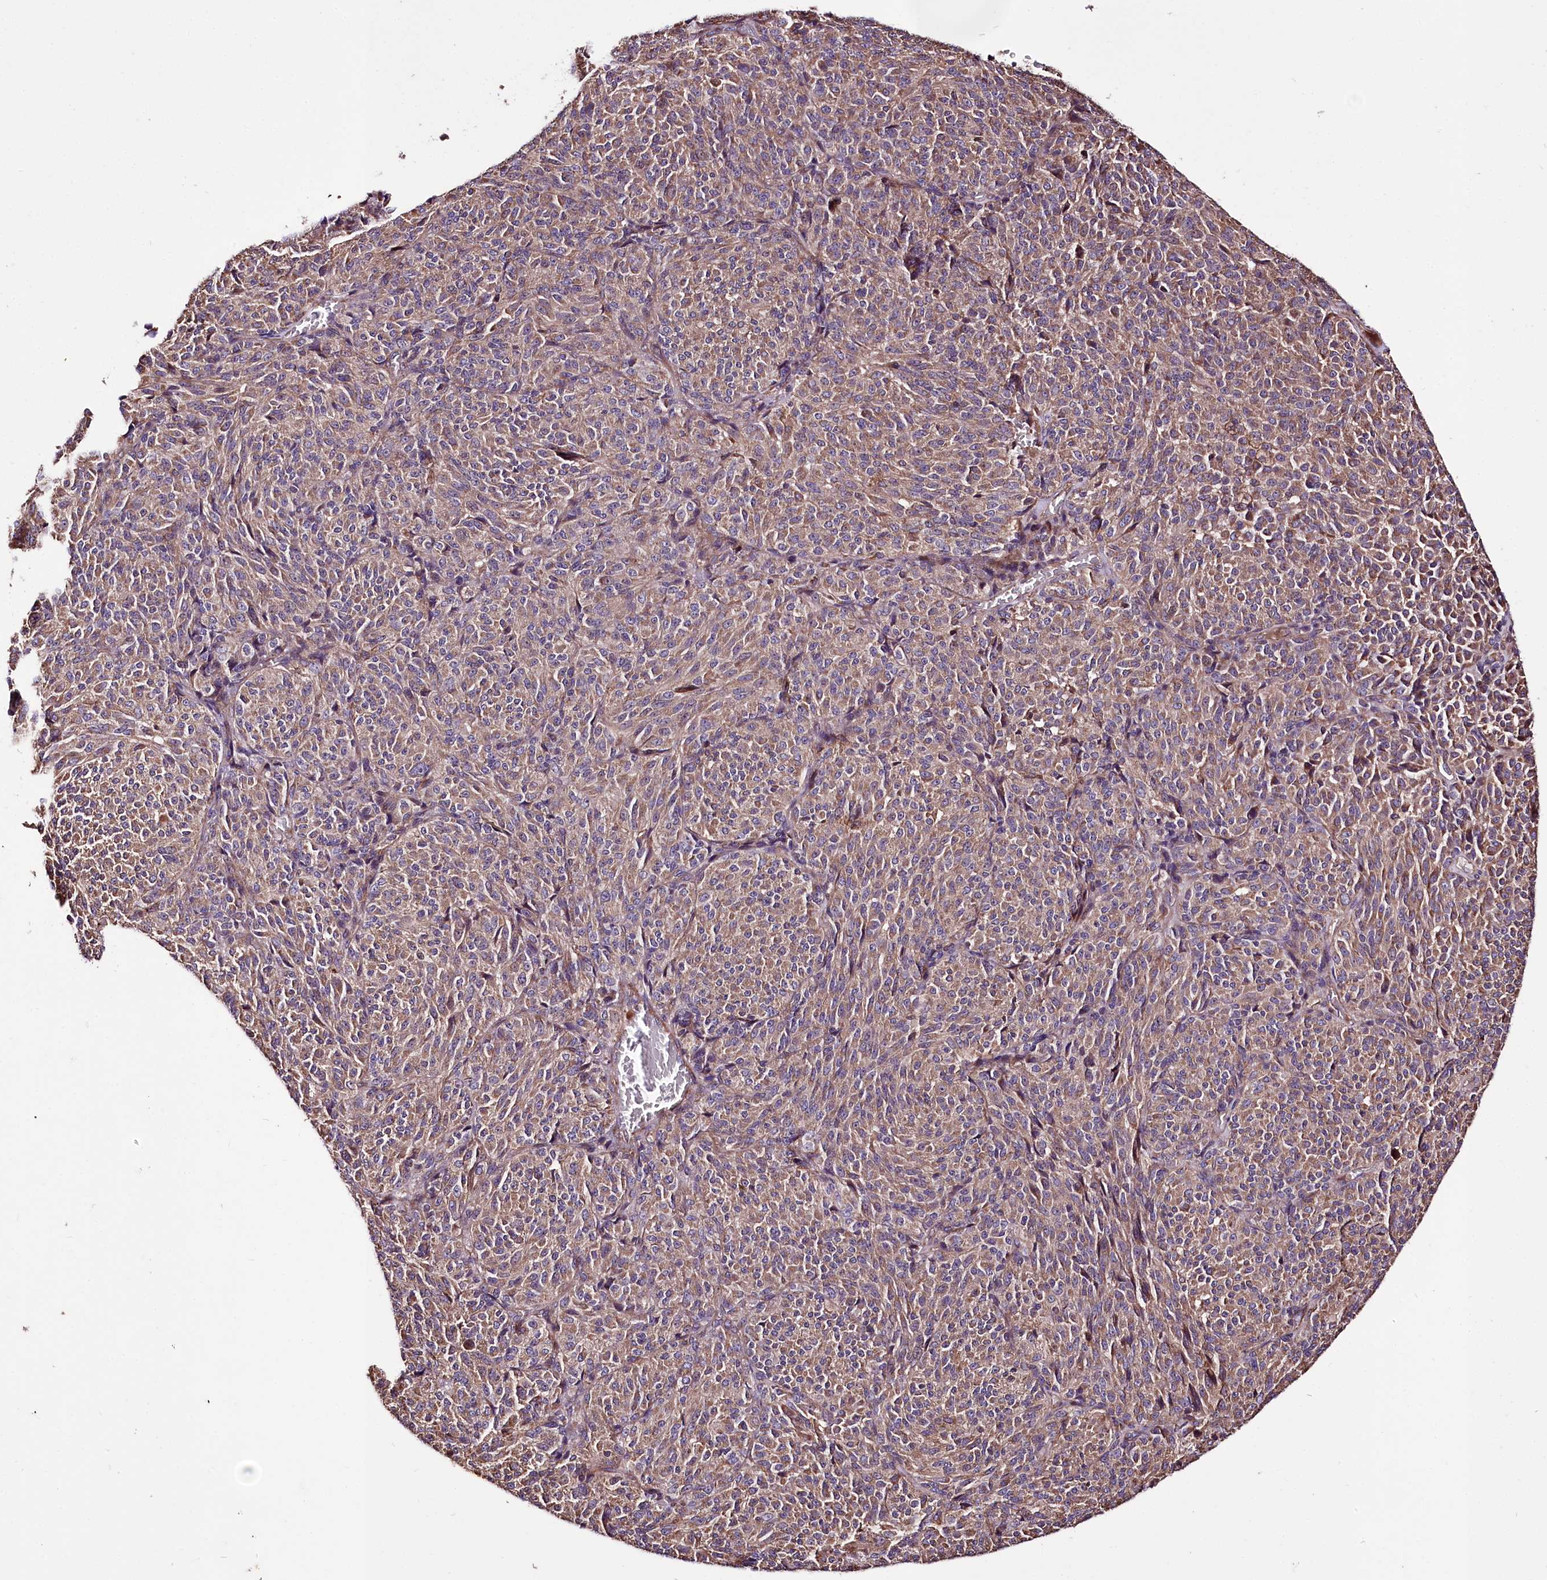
{"staining": {"intensity": "weak", "quantity": ">75%", "location": "cytoplasmic/membranous"}, "tissue": "melanoma", "cell_type": "Tumor cells", "image_type": "cancer", "snomed": [{"axis": "morphology", "description": "Malignant melanoma, Metastatic site"}, {"axis": "topography", "description": "Brain"}], "caption": "DAB (3,3'-diaminobenzidine) immunohistochemical staining of human malignant melanoma (metastatic site) displays weak cytoplasmic/membranous protein staining in approximately >75% of tumor cells.", "gene": "WWC1", "patient": {"sex": "female", "age": 56}}